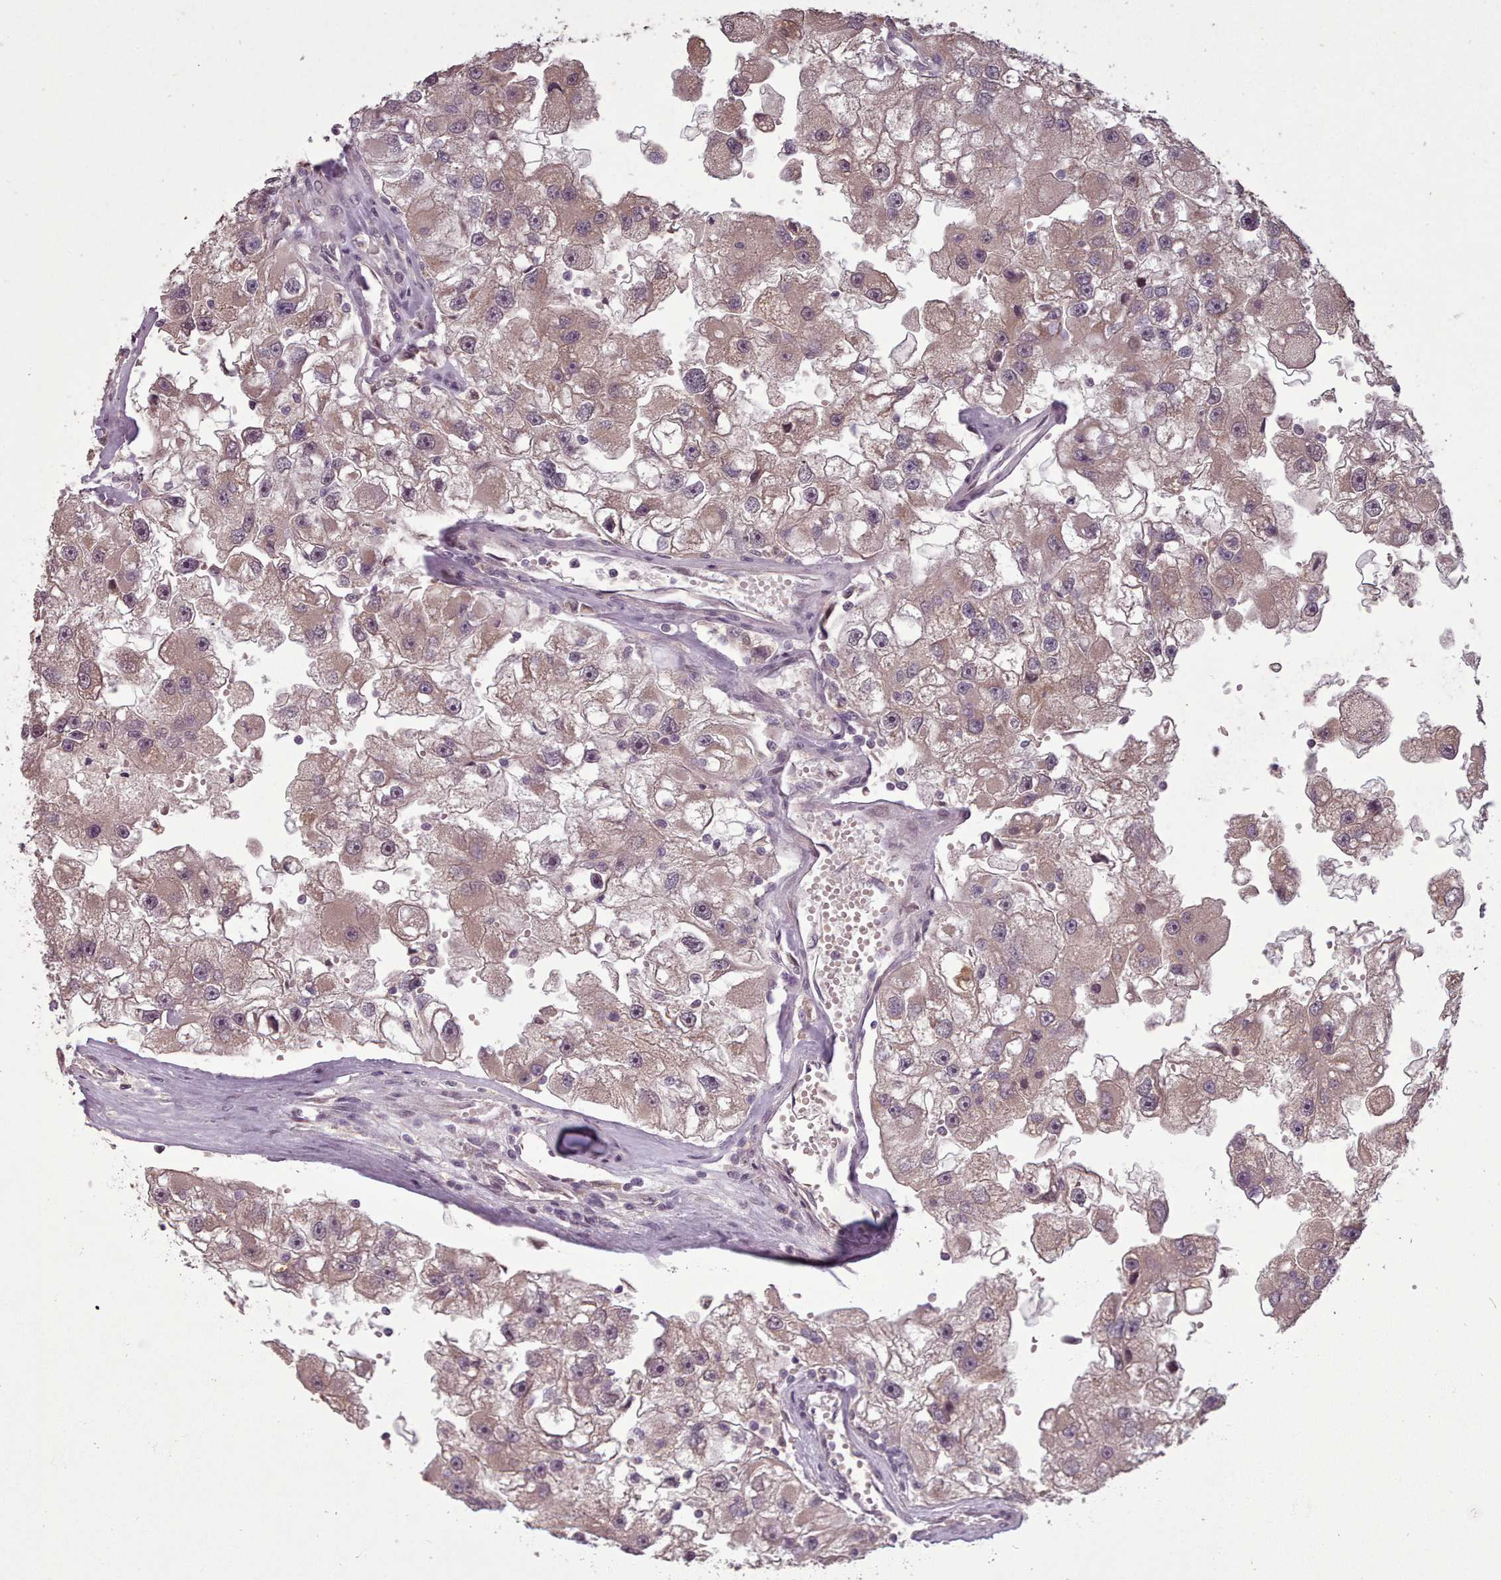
{"staining": {"intensity": "moderate", "quantity": ">75%", "location": "cytoplasmic/membranous"}, "tissue": "renal cancer", "cell_type": "Tumor cells", "image_type": "cancer", "snomed": [{"axis": "morphology", "description": "Adenocarcinoma, NOS"}, {"axis": "topography", "description": "Kidney"}], "caption": "Immunohistochemistry micrograph of neoplastic tissue: human renal adenocarcinoma stained using immunohistochemistry reveals medium levels of moderate protein expression localized specifically in the cytoplasmic/membranous of tumor cells, appearing as a cytoplasmic/membranous brown color.", "gene": "CDC6", "patient": {"sex": "male", "age": 63}}